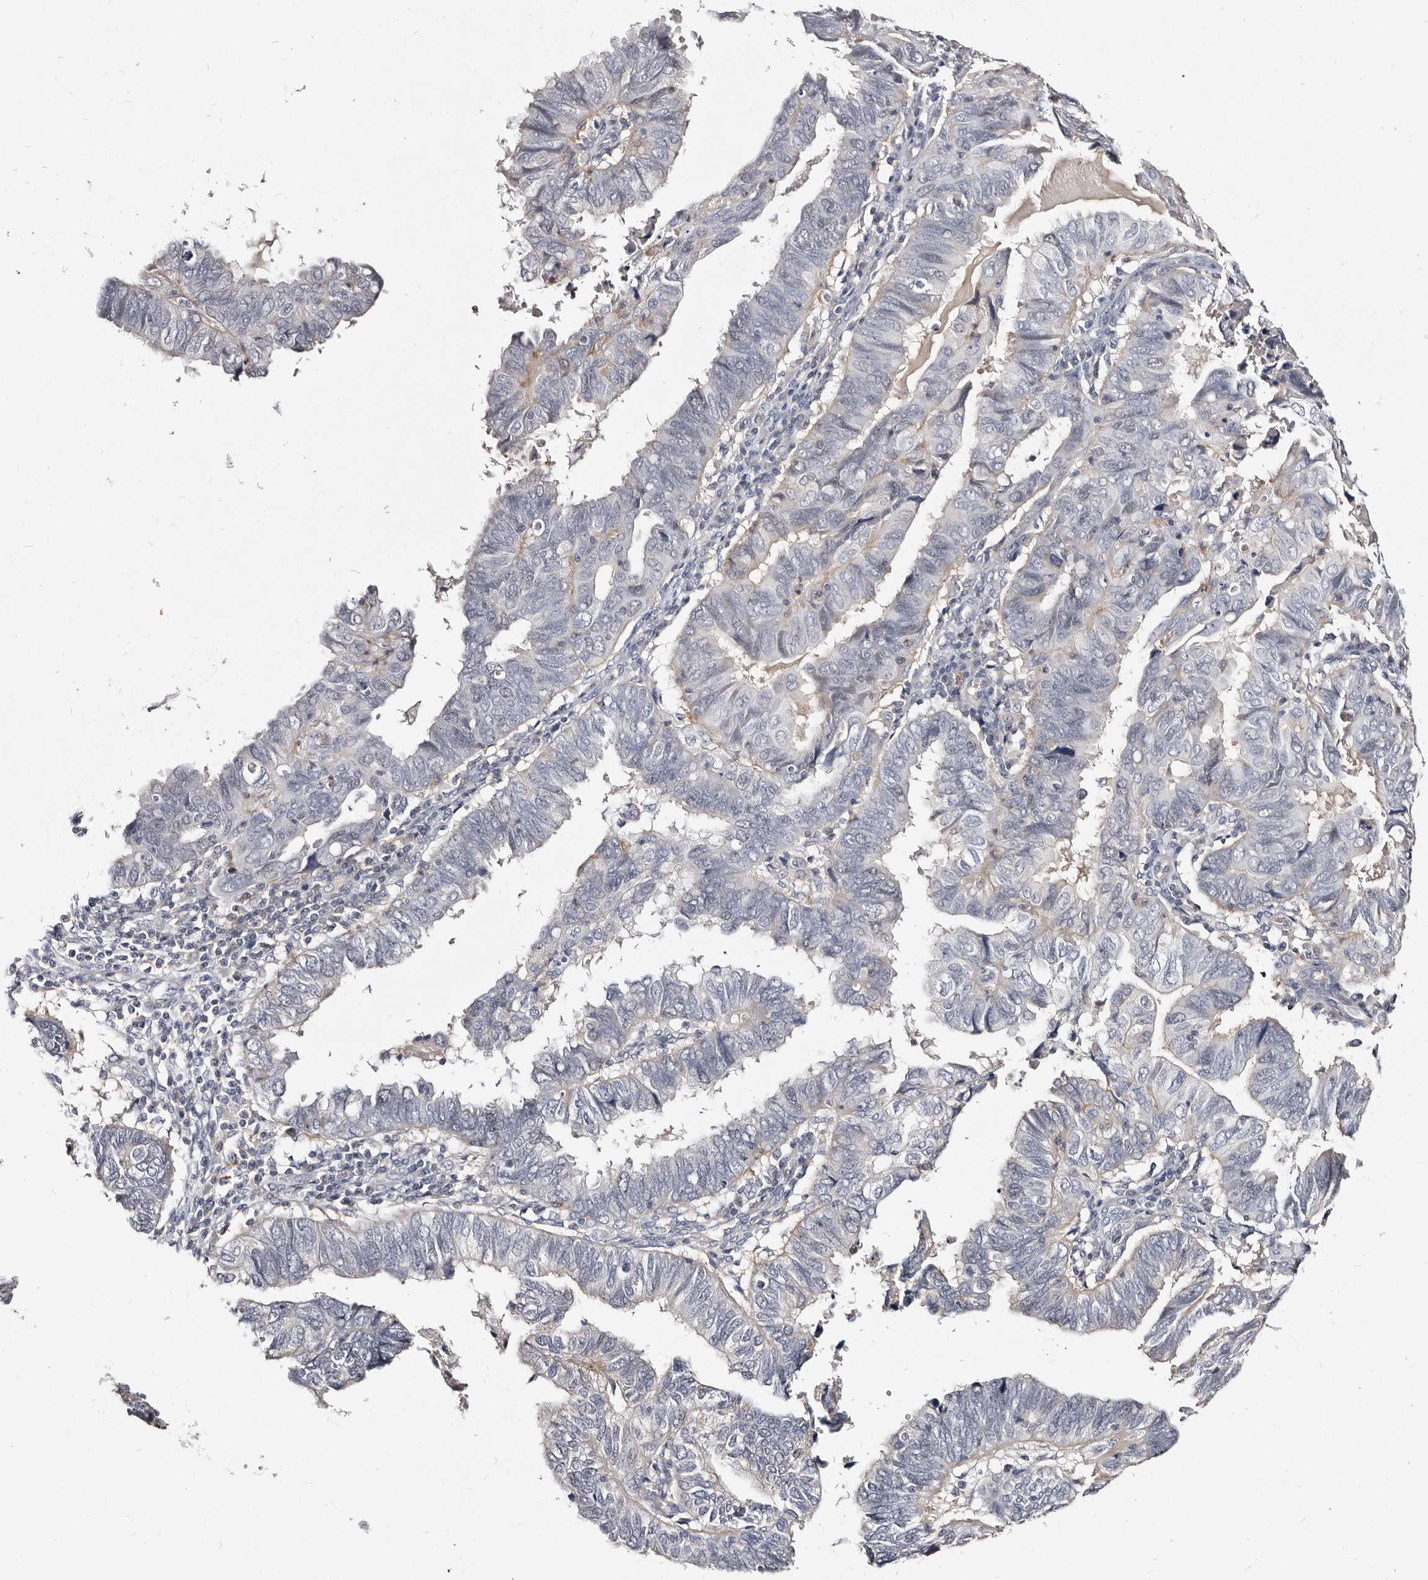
{"staining": {"intensity": "negative", "quantity": "none", "location": "none"}, "tissue": "endometrial cancer", "cell_type": "Tumor cells", "image_type": "cancer", "snomed": [{"axis": "morphology", "description": "Adenocarcinoma, NOS"}, {"axis": "topography", "description": "Uterus"}], "caption": "Immunohistochemistry (IHC) of human adenocarcinoma (endometrial) shows no positivity in tumor cells.", "gene": "MRPS33", "patient": {"sex": "female", "age": 77}}